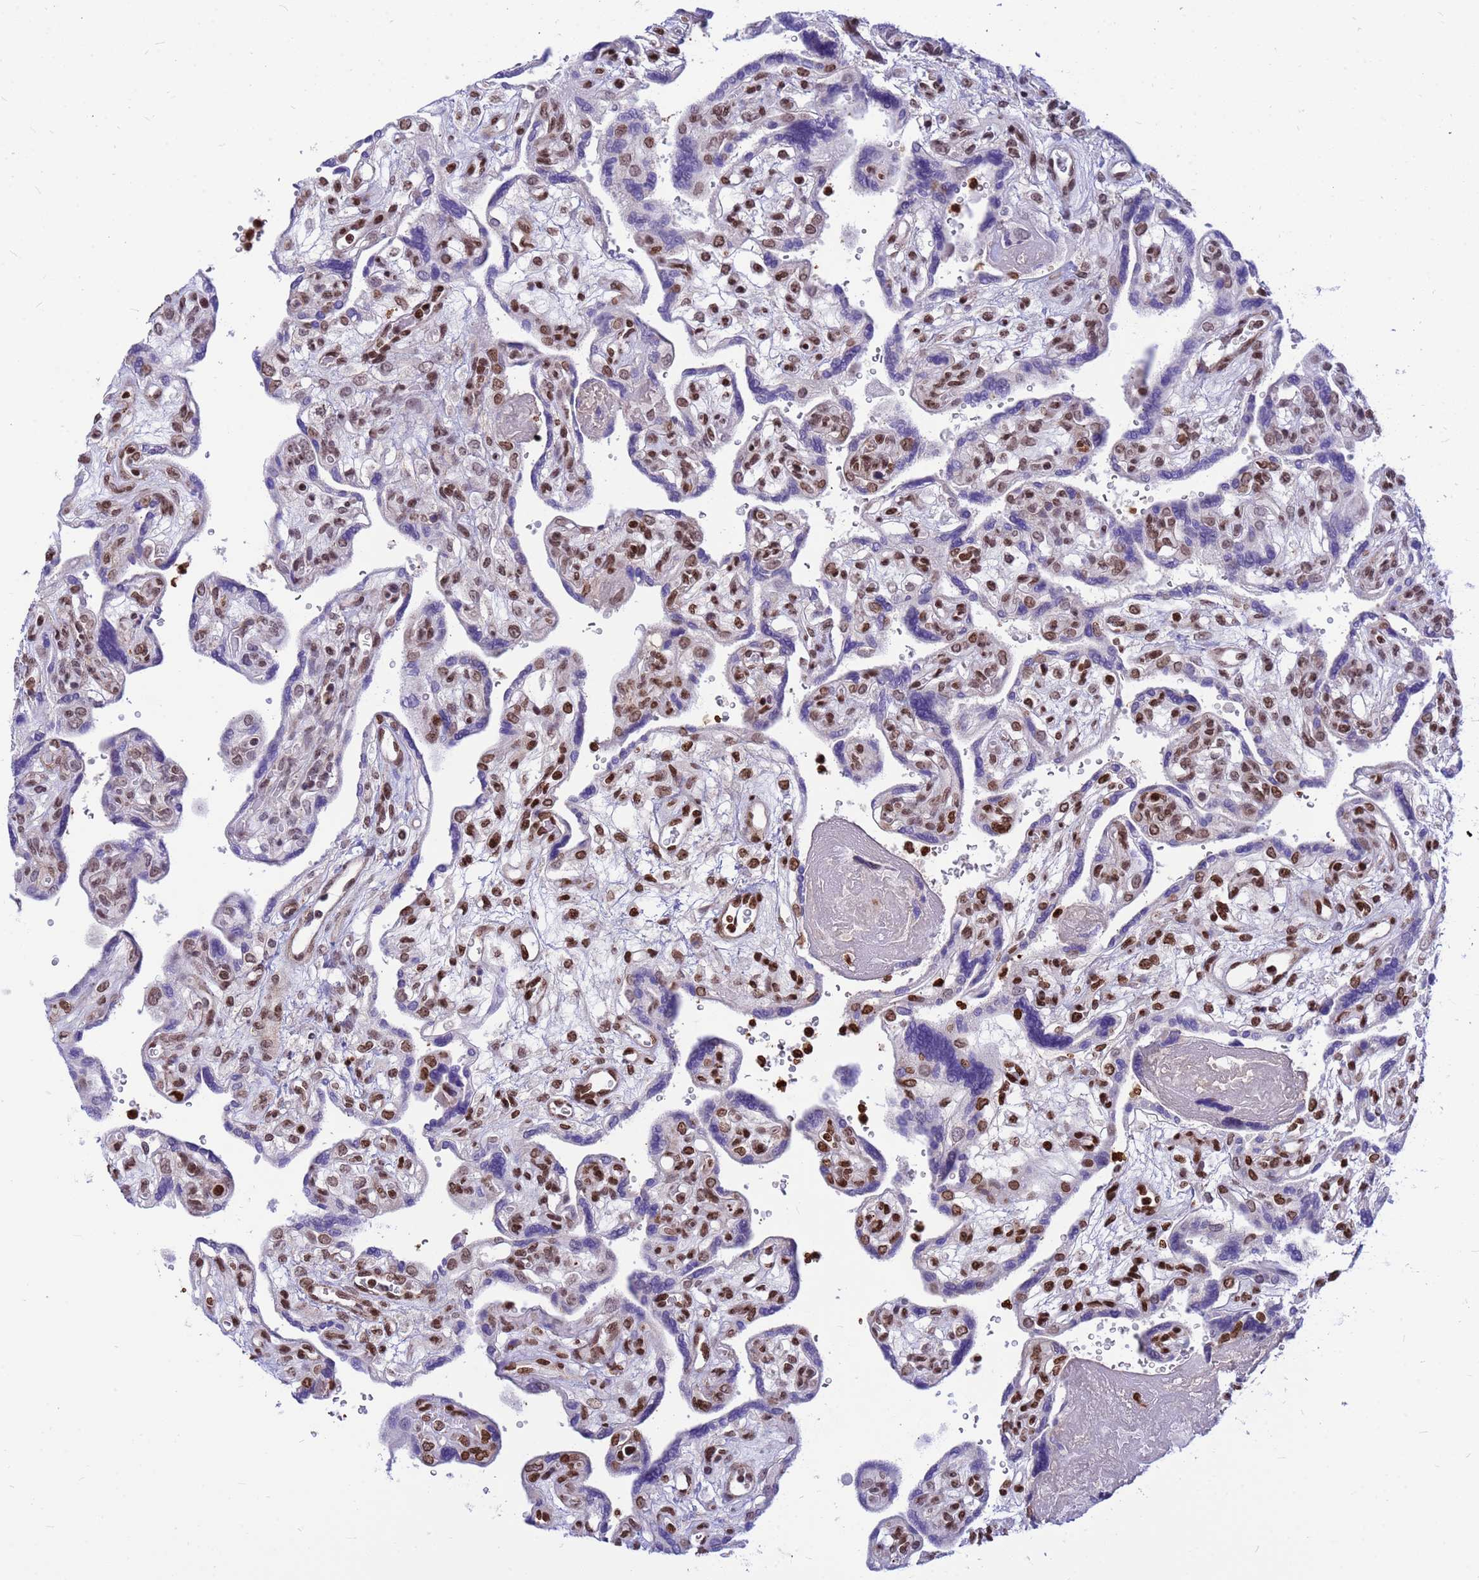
{"staining": {"intensity": "negative", "quantity": "none", "location": "none"}, "tissue": "placenta", "cell_type": "Decidual cells", "image_type": "normal", "snomed": [{"axis": "morphology", "description": "Normal tissue, NOS"}, {"axis": "topography", "description": "Placenta"}], "caption": "Normal placenta was stained to show a protein in brown. There is no significant positivity in decidual cells. (DAB (3,3'-diaminobenzidine) immunohistochemistry visualized using brightfield microscopy, high magnification).", "gene": "ORM1", "patient": {"sex": "female", "age": 39}}